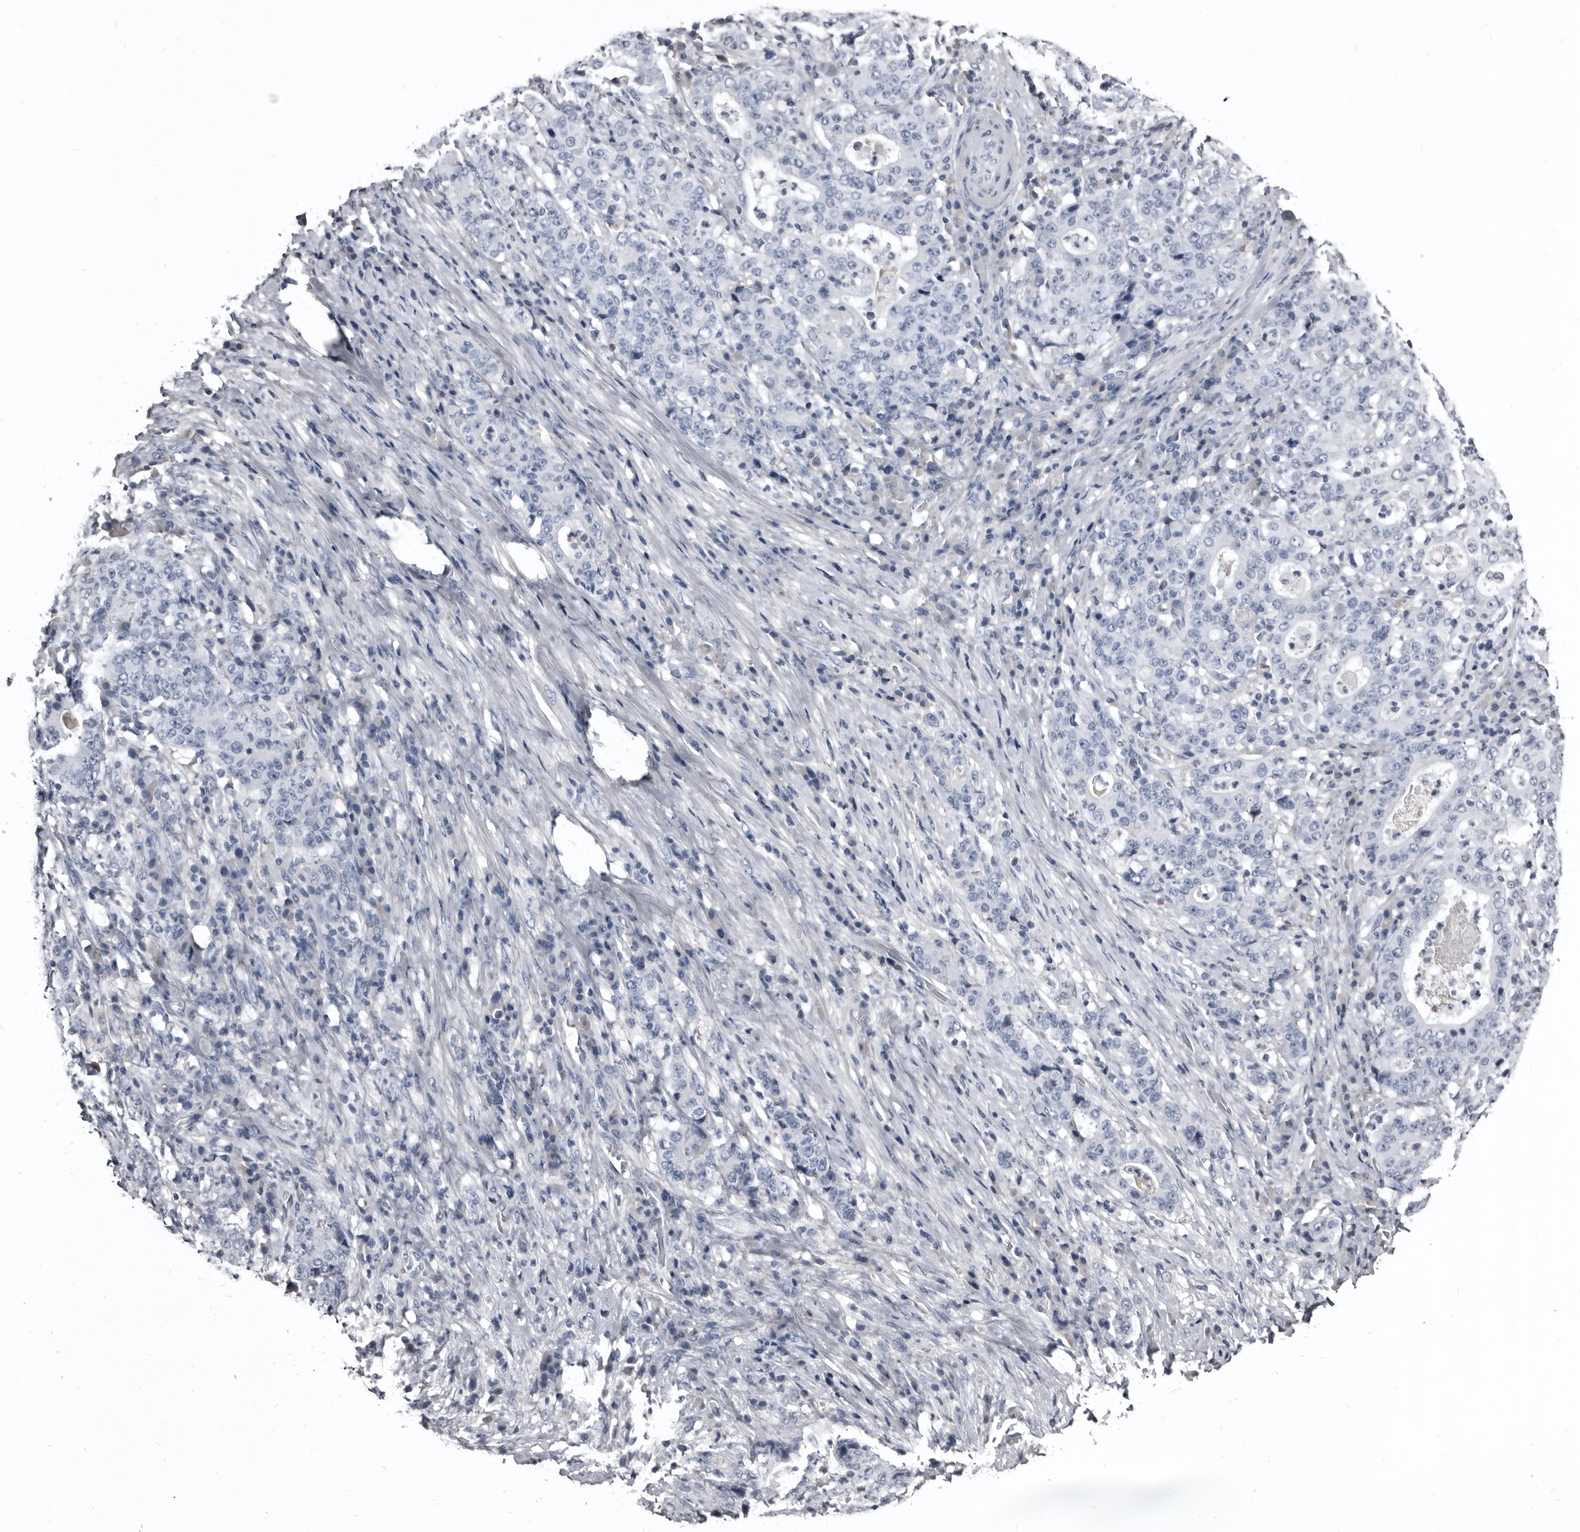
{"staining": {"intensity": "negative", "quantity": "none", "location": "none"}, "tissue": "stomach cancer", "cell_type": "Tumor cells", "image_type": "cancer", "snomed": [{"axis": "morphology", "description": "Normal tissue, NOS"}, {"axis": "morphology", "description": "Adenocarcinoma, NOS"}, {"axis": "topography", "description": "Stomach, upper"}, {"axis": "topography", "description": "Stomach"}], "caption": "Immunohistochemistry of human stomach cancer (adenocarcinoma) displays no staining in tumor cells. Nuclei are stained in blue.", "gene": "GREB1", "patient": {"sex": "male", "age": 59}}